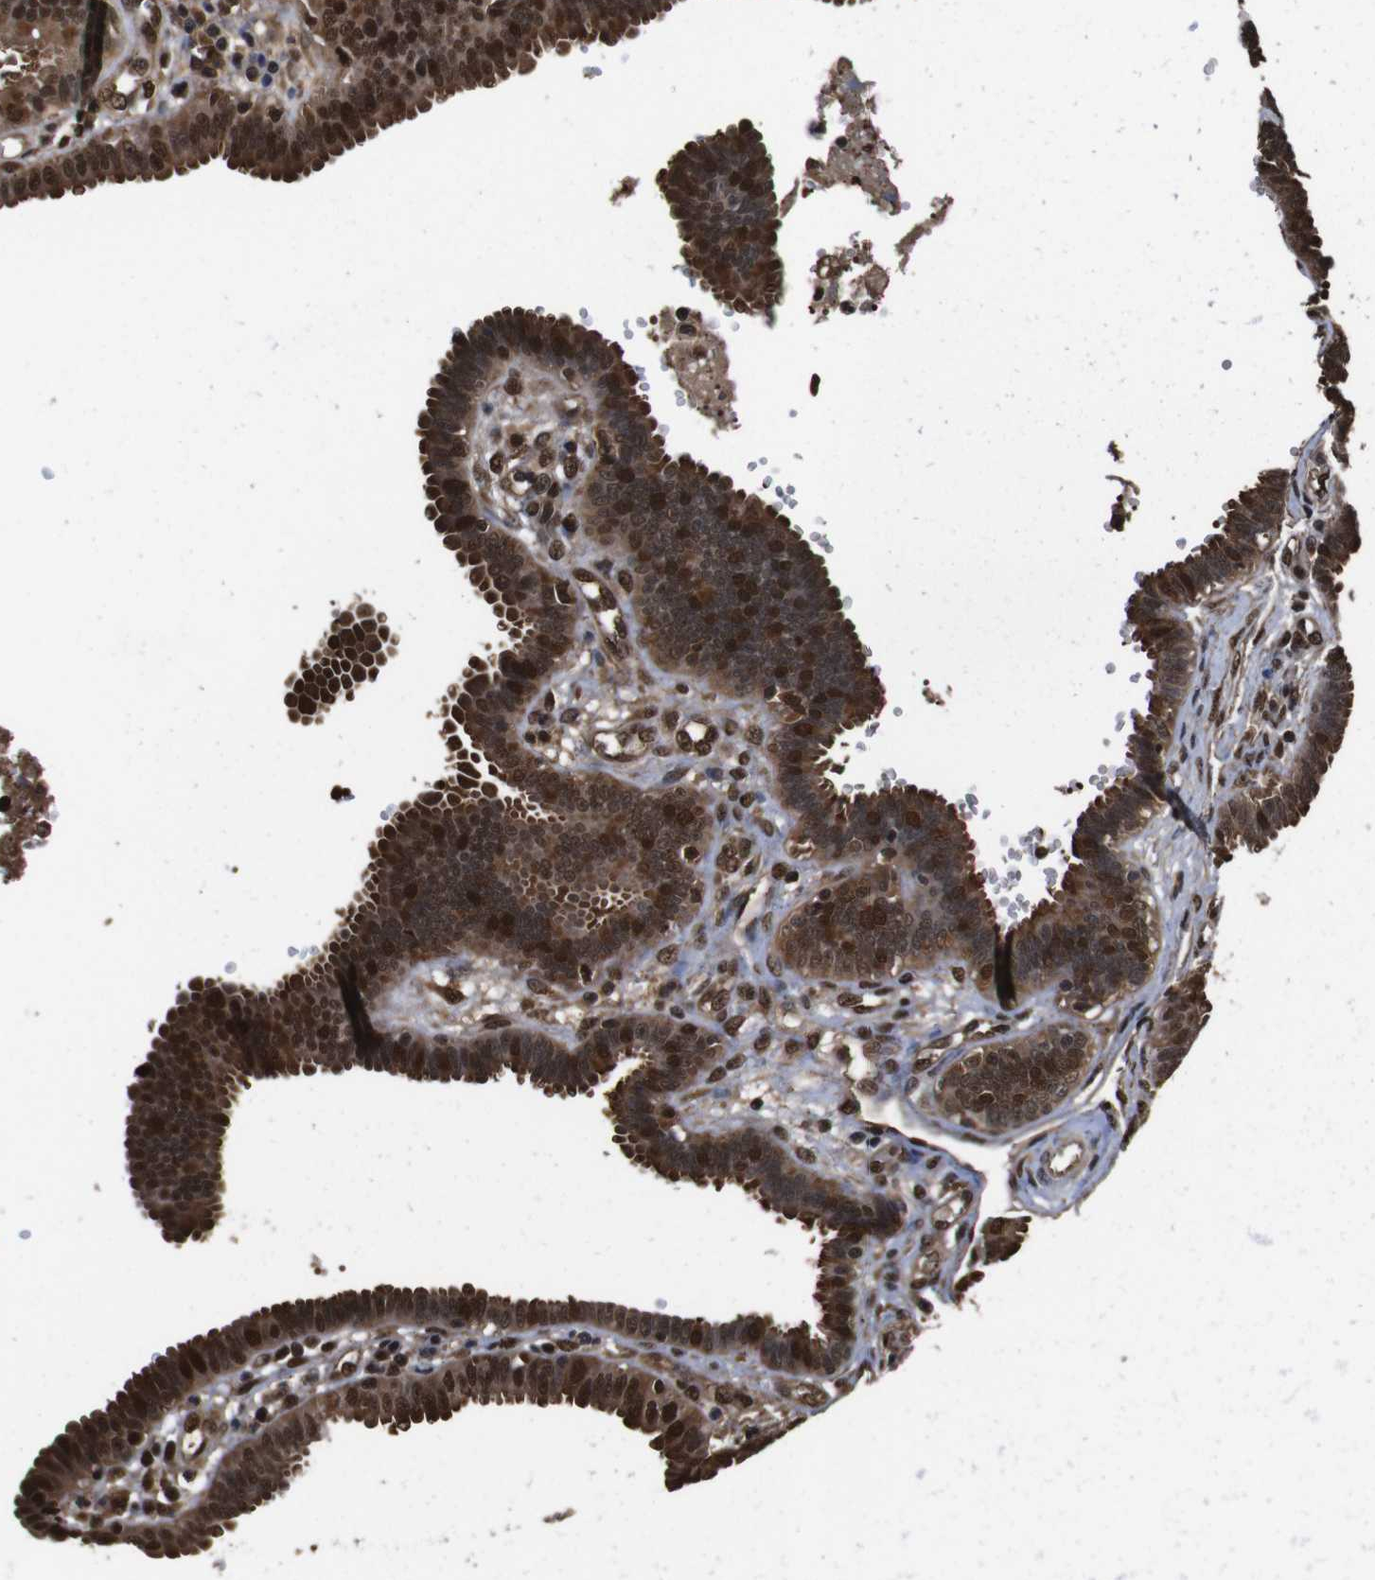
{"staining": {"intensity": "strong", "quantity": ">75%", "location": "cytoplasmic/membranous,nuclear"}, "tissue": "fallopian tube", "cell_type": "Glandular cells", "image_type": "normal", "snomed": [{"axis": "morphology", "description": "Normal tissue, NOS"}, {"axis": "topography", "description": "Fallopian tube"}], "caption": "Glandular cells demonstrate high levels of strong cytoplasmic/membranous,nuclear positivity in about >75% of cells in unremarkable human fallopian tube. The protein is shown in brown color, while the nuclei are stained blue.", "gene": "VCP", "patient": {"sex": "female", "age": 32}}